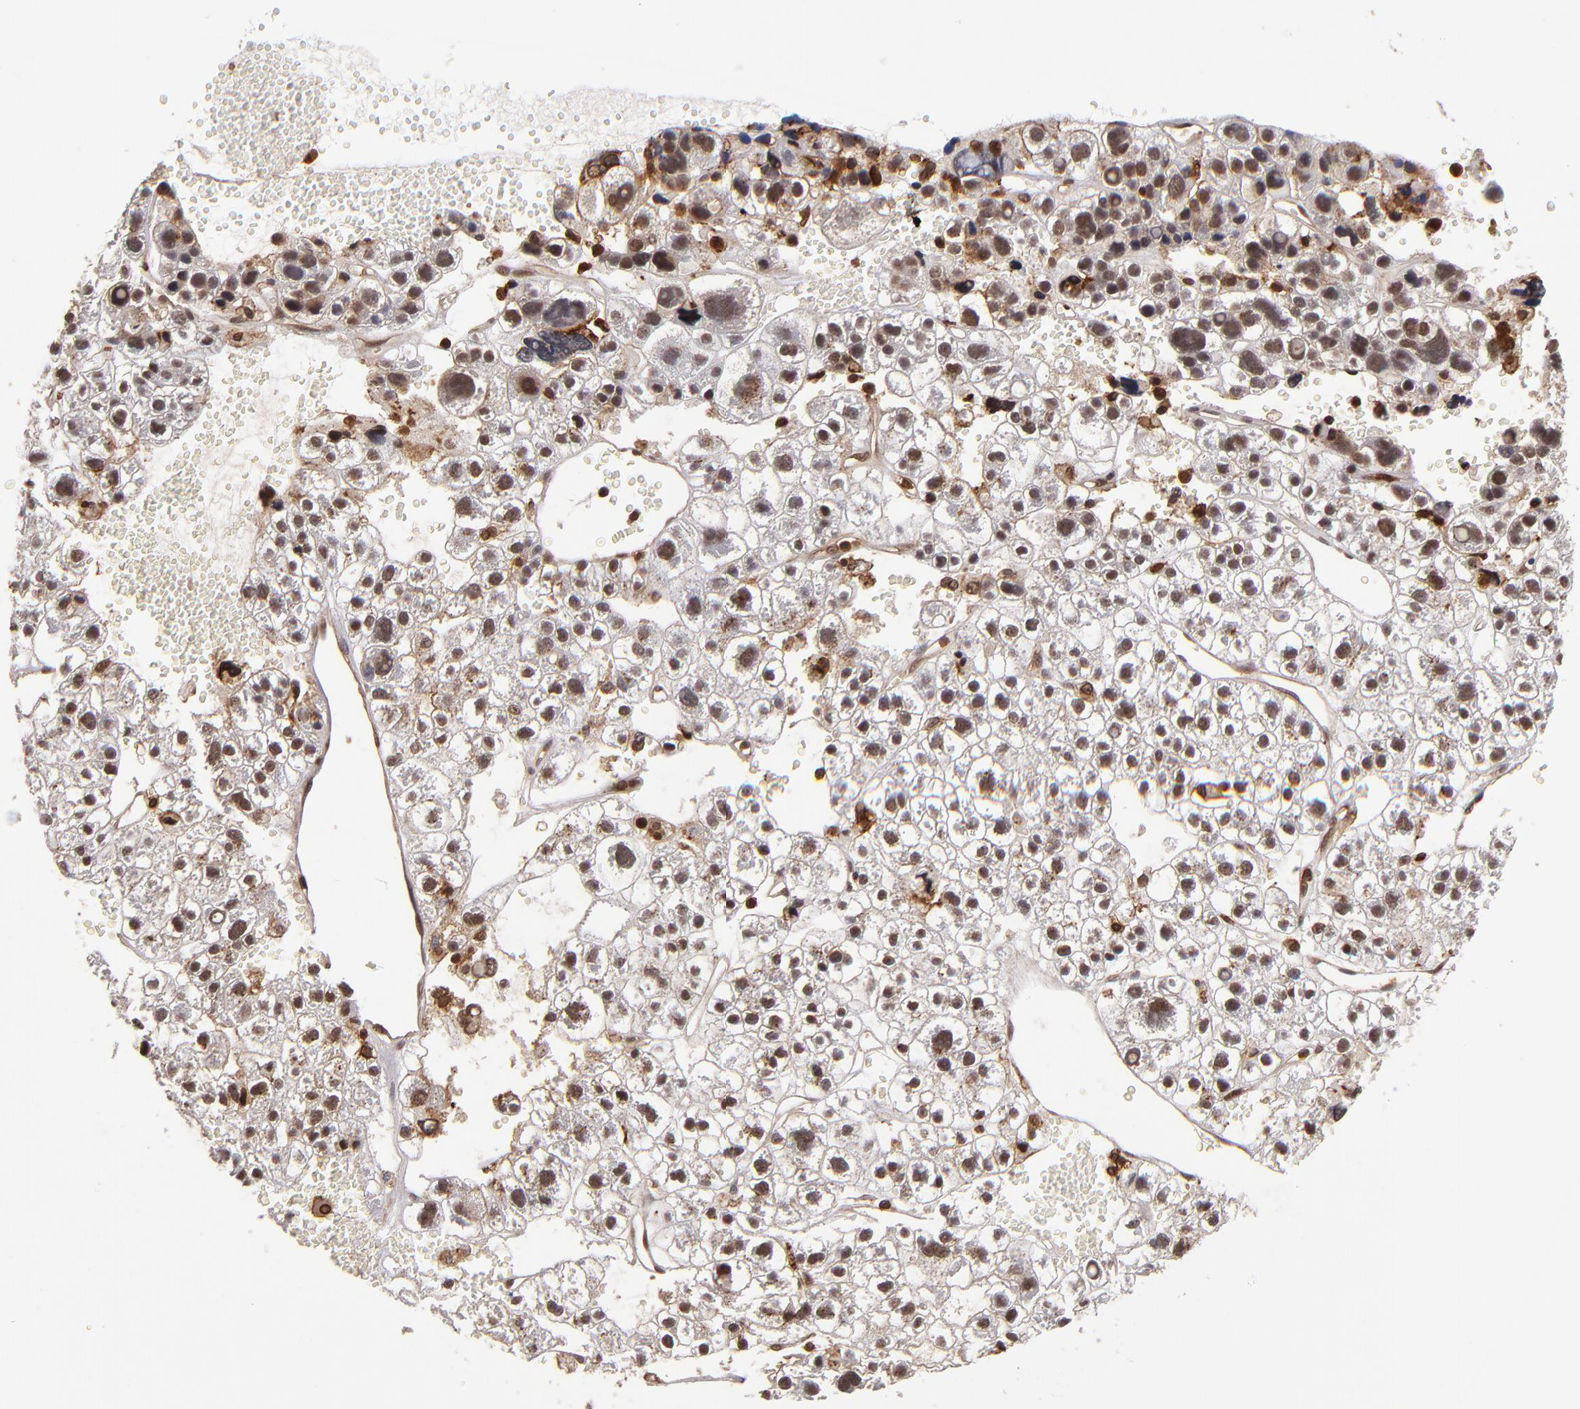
{"staining": {"intensity": "moderate", "quantity": "25%-75%", "location": "cytoplasmic/membranous,nuclear"}, "tissue": "liver cancer", "cell_type": "Tumor cells", "image_type": "cancer", "snomed": [{"axis": "morphology", "description": "Carcinoma, Hepatocellular, NOS"}, {"axis": "topography", "description": "Liver"}], "caption": "There is medium levels of moderate cytoplasmic/membranous and nuclear positivity in tumor cells of liver cancer, as demonstrated by immunohistochemical staining (brown color).", "gene": "EP300", "patient": {"sex": "female", "age": 85}}